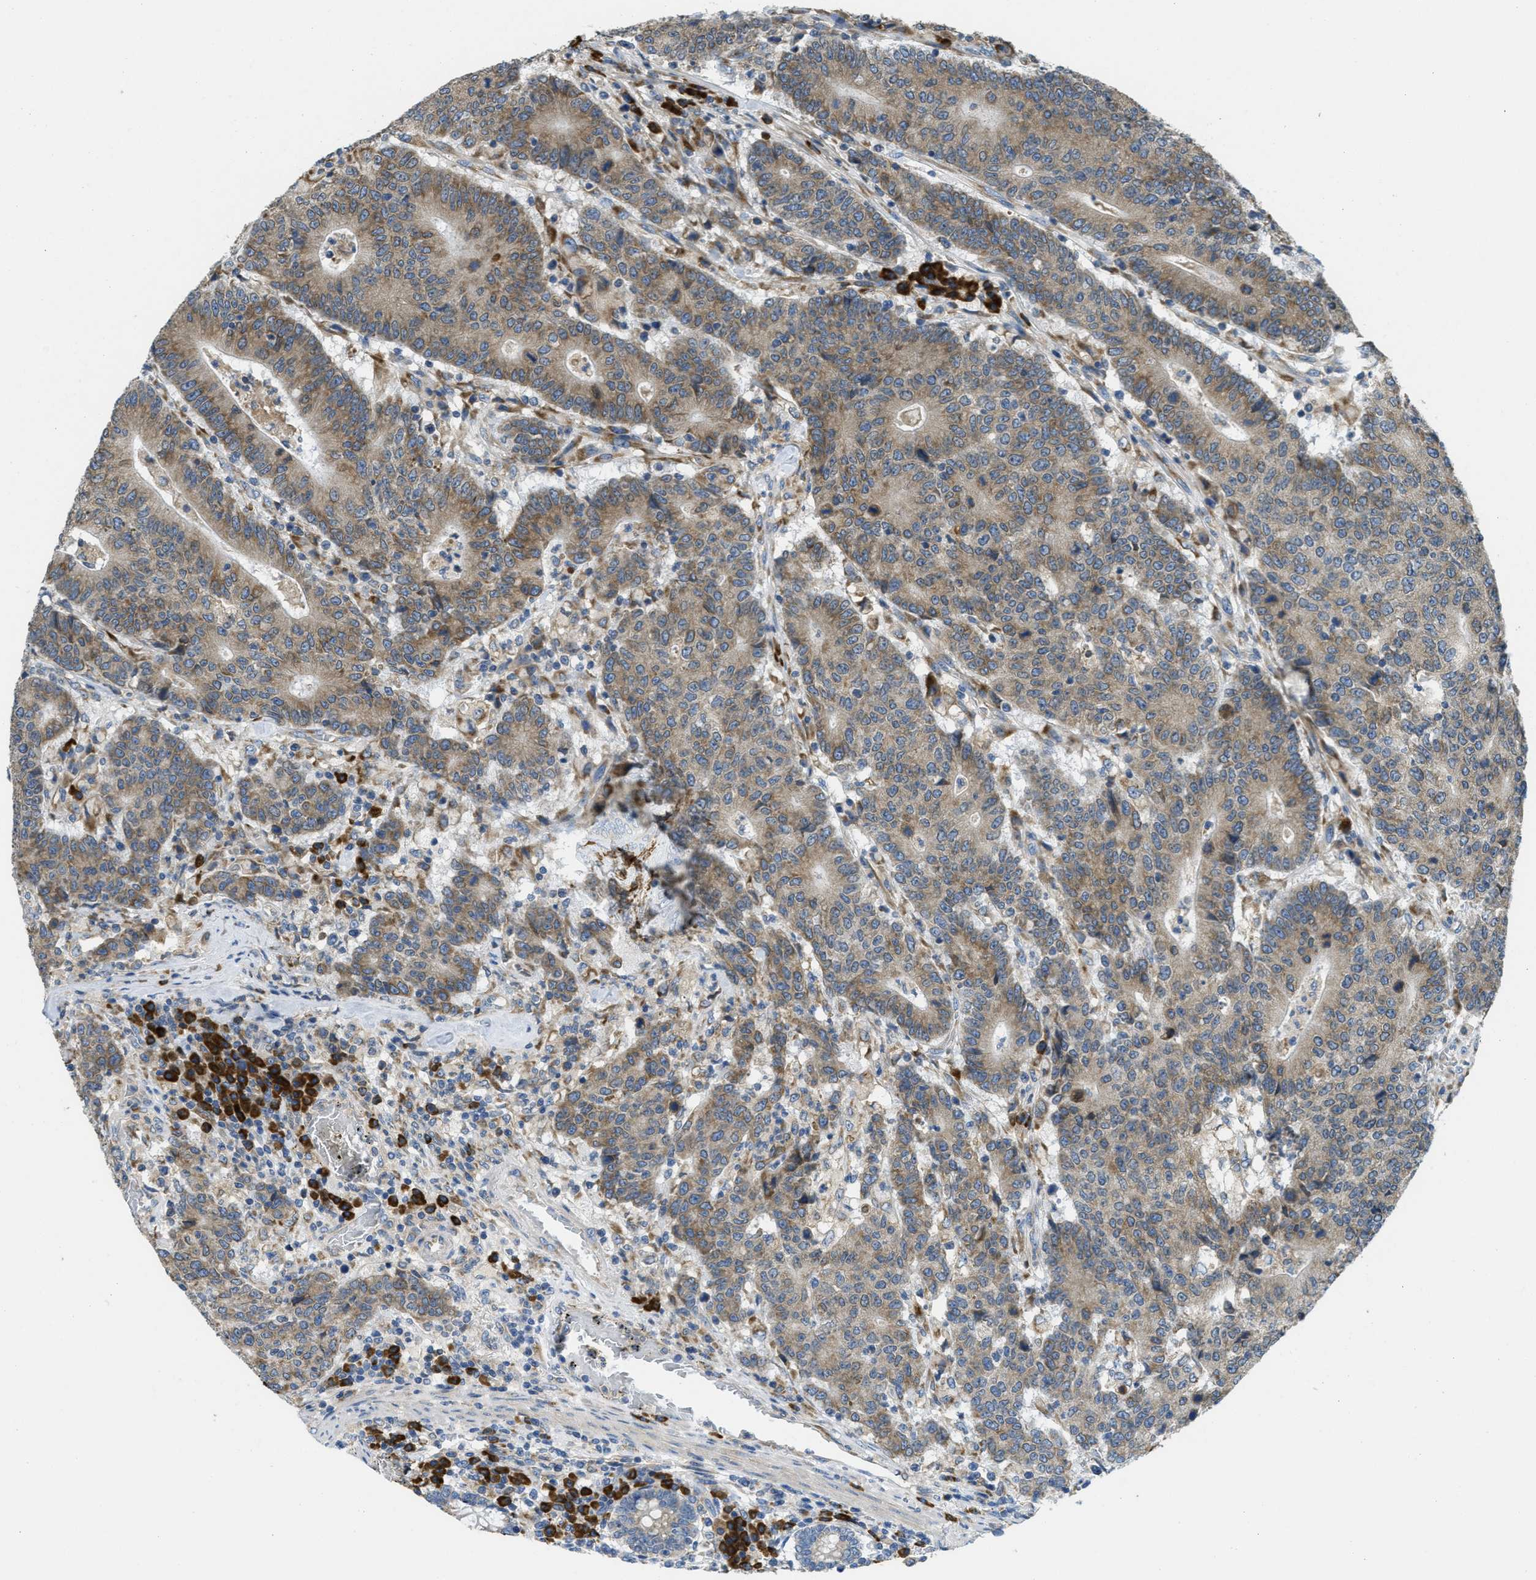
{"staining": {"intensity": "weak", "quantity": ">75%", "location": "cytoplasmic/membranous"}, "tissue": "colorectal cancer", "cell_type": "Tumor cells", "image_type": "cancer", "snomed": [{"axis": "morphology", "description": "Normal tissue, NOS"}, {"axis": "morphology", "description": "Adenocarcinoma, NOS"}, {"axis": "topography", "description": "Colon"}], "caption": "Adenocarcinoma (colorectal) was stained to show a protein in brown. There is low levels of weak cytoplasmic/membranous positivity in about >75% of tumor cells.", "gene": "SSR1", "patient": {"sex": "female", "age": 75}}